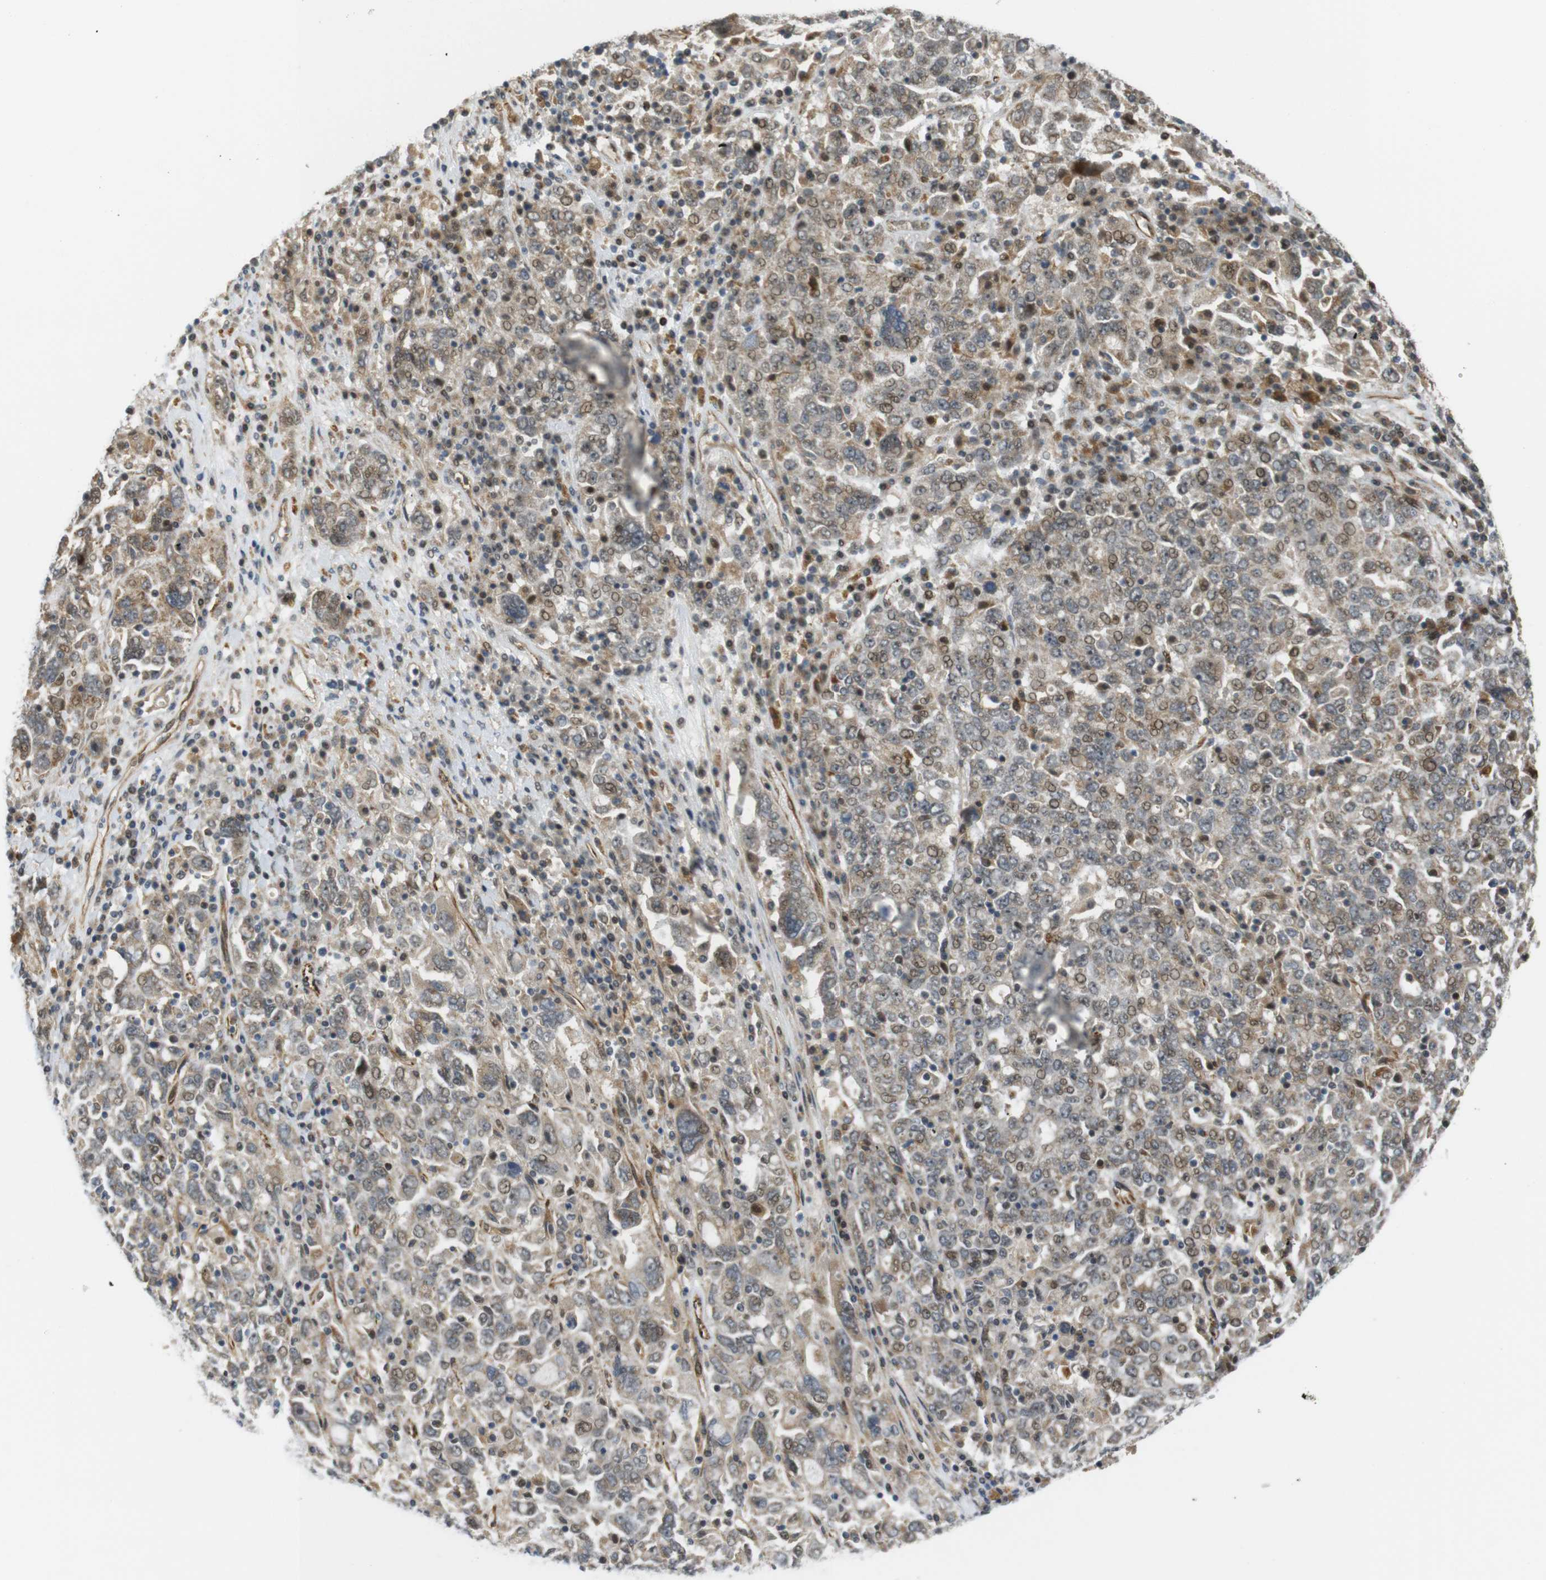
{"staining": {"intensity": "weak", "quantity": "25%-75%", "location": "cytoplasmic/membranous,nuclear"}, "tissue": "ovarian cancer", "cell_type": "Tumor cells", "image_type": "cancer", "snomed": [{"axis": "morphology", "description": "Carcinoma, endometroid"}, {"axis": "topography", "description": "Ovary"}], "caption": "Human ovarian endometroid carcinoma stained with a brown dye exhibits weak cytoplasmic/membranous and nuclear positive expression in approximately 25%-75% of tumor cells.", "gene": "TSPAN9", "patient": {"sex": "female", "age": 62}}